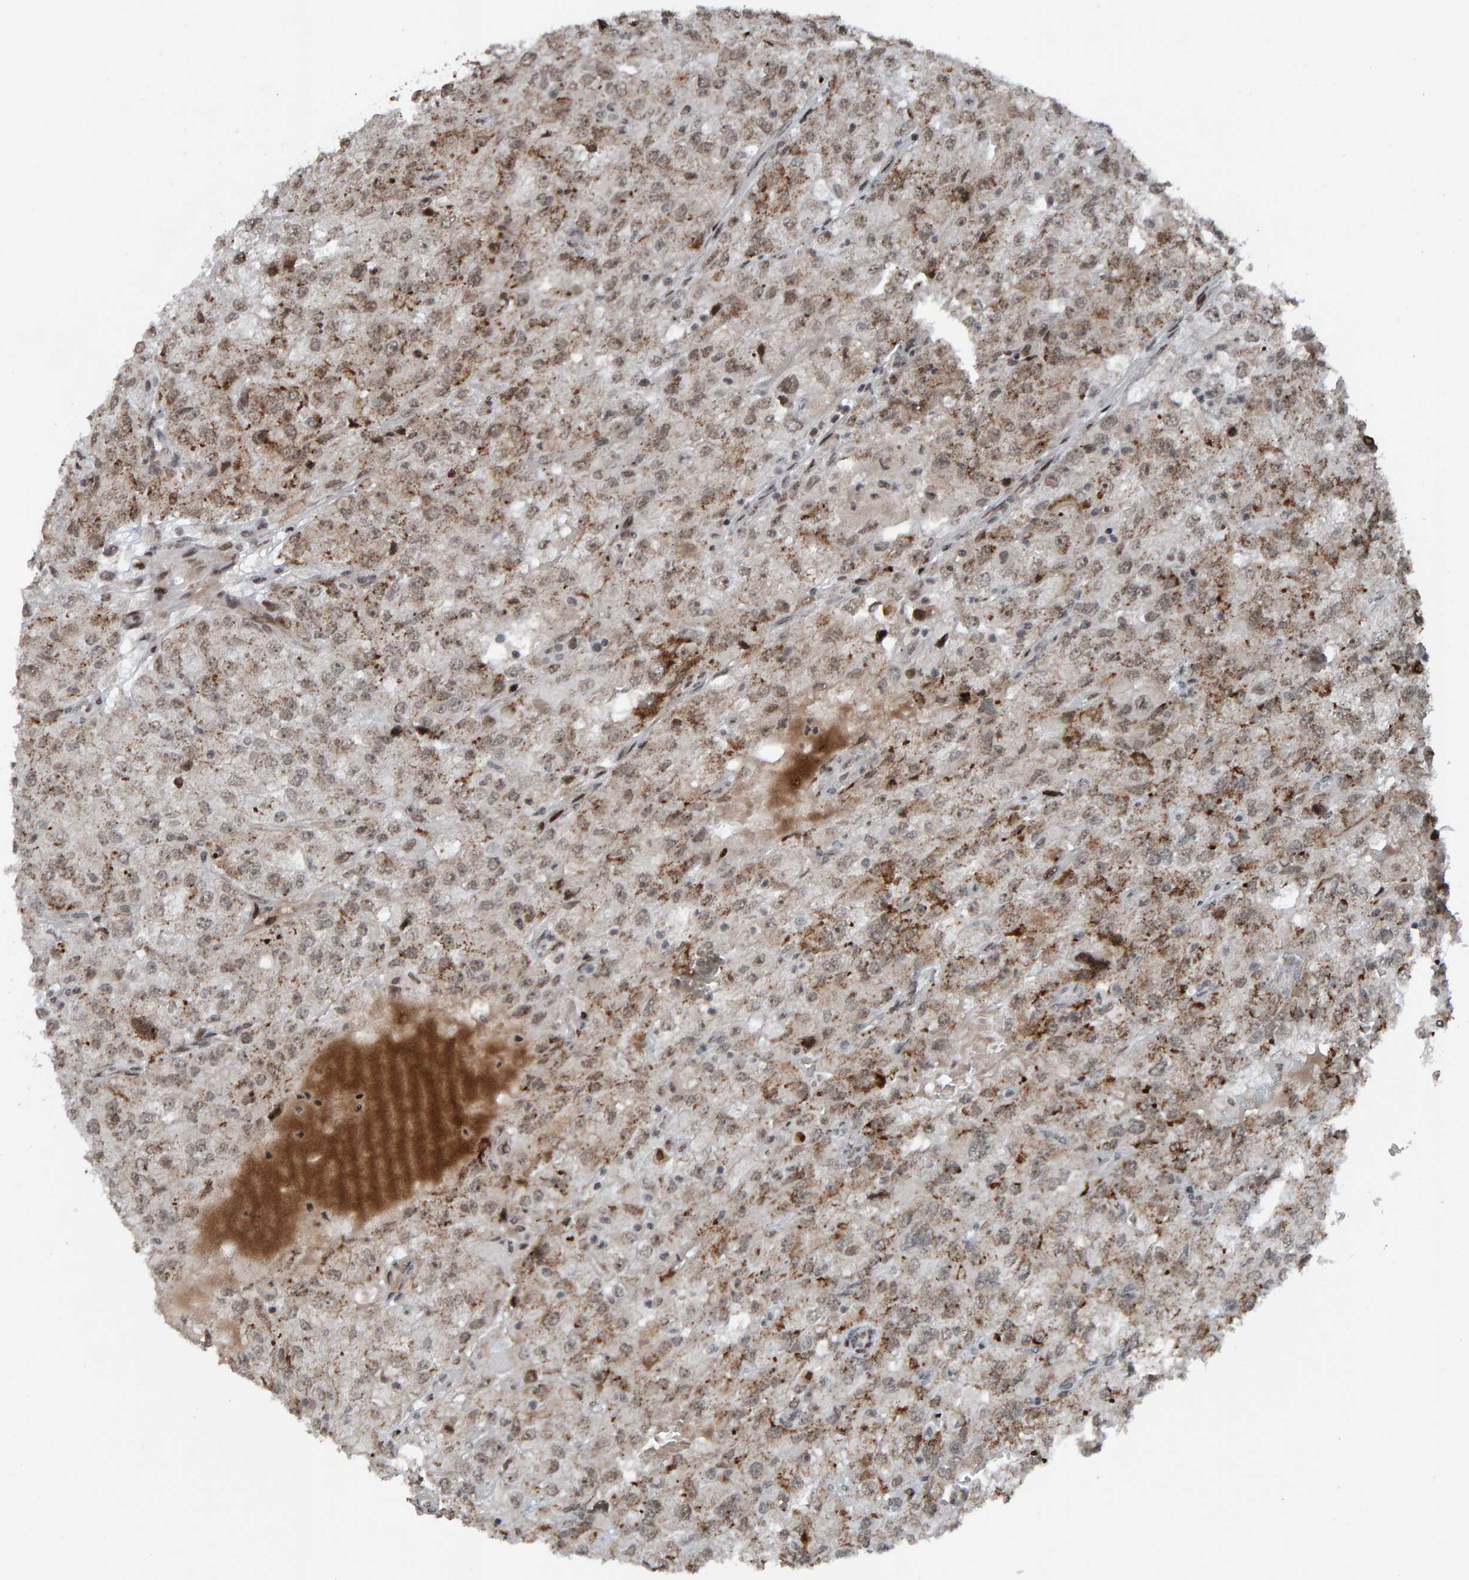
{"staining": {"intensity": "weak", "quantity": ">75%", "location": "cytoplasmic/membranous,nuclear"}, "tissue": "renal cancer", "cell_type": "Tumor cells", "image_type": "cancer", "snomed": [{"axis": "morphology", "description": "Adenocarcinoma, NOS"}, {"axis": "topography", "description": "Kidney"}], "caption": "The histopathology image displays immunohistochemical staining of renal cancer (adenocarcinoma). There is weak cytoplasmic/membranous and nuclear expression is identified in approximately >75% of tumor cells.", "gene": "ZNF366", "patient": {"sex": "female", "age": 54}}